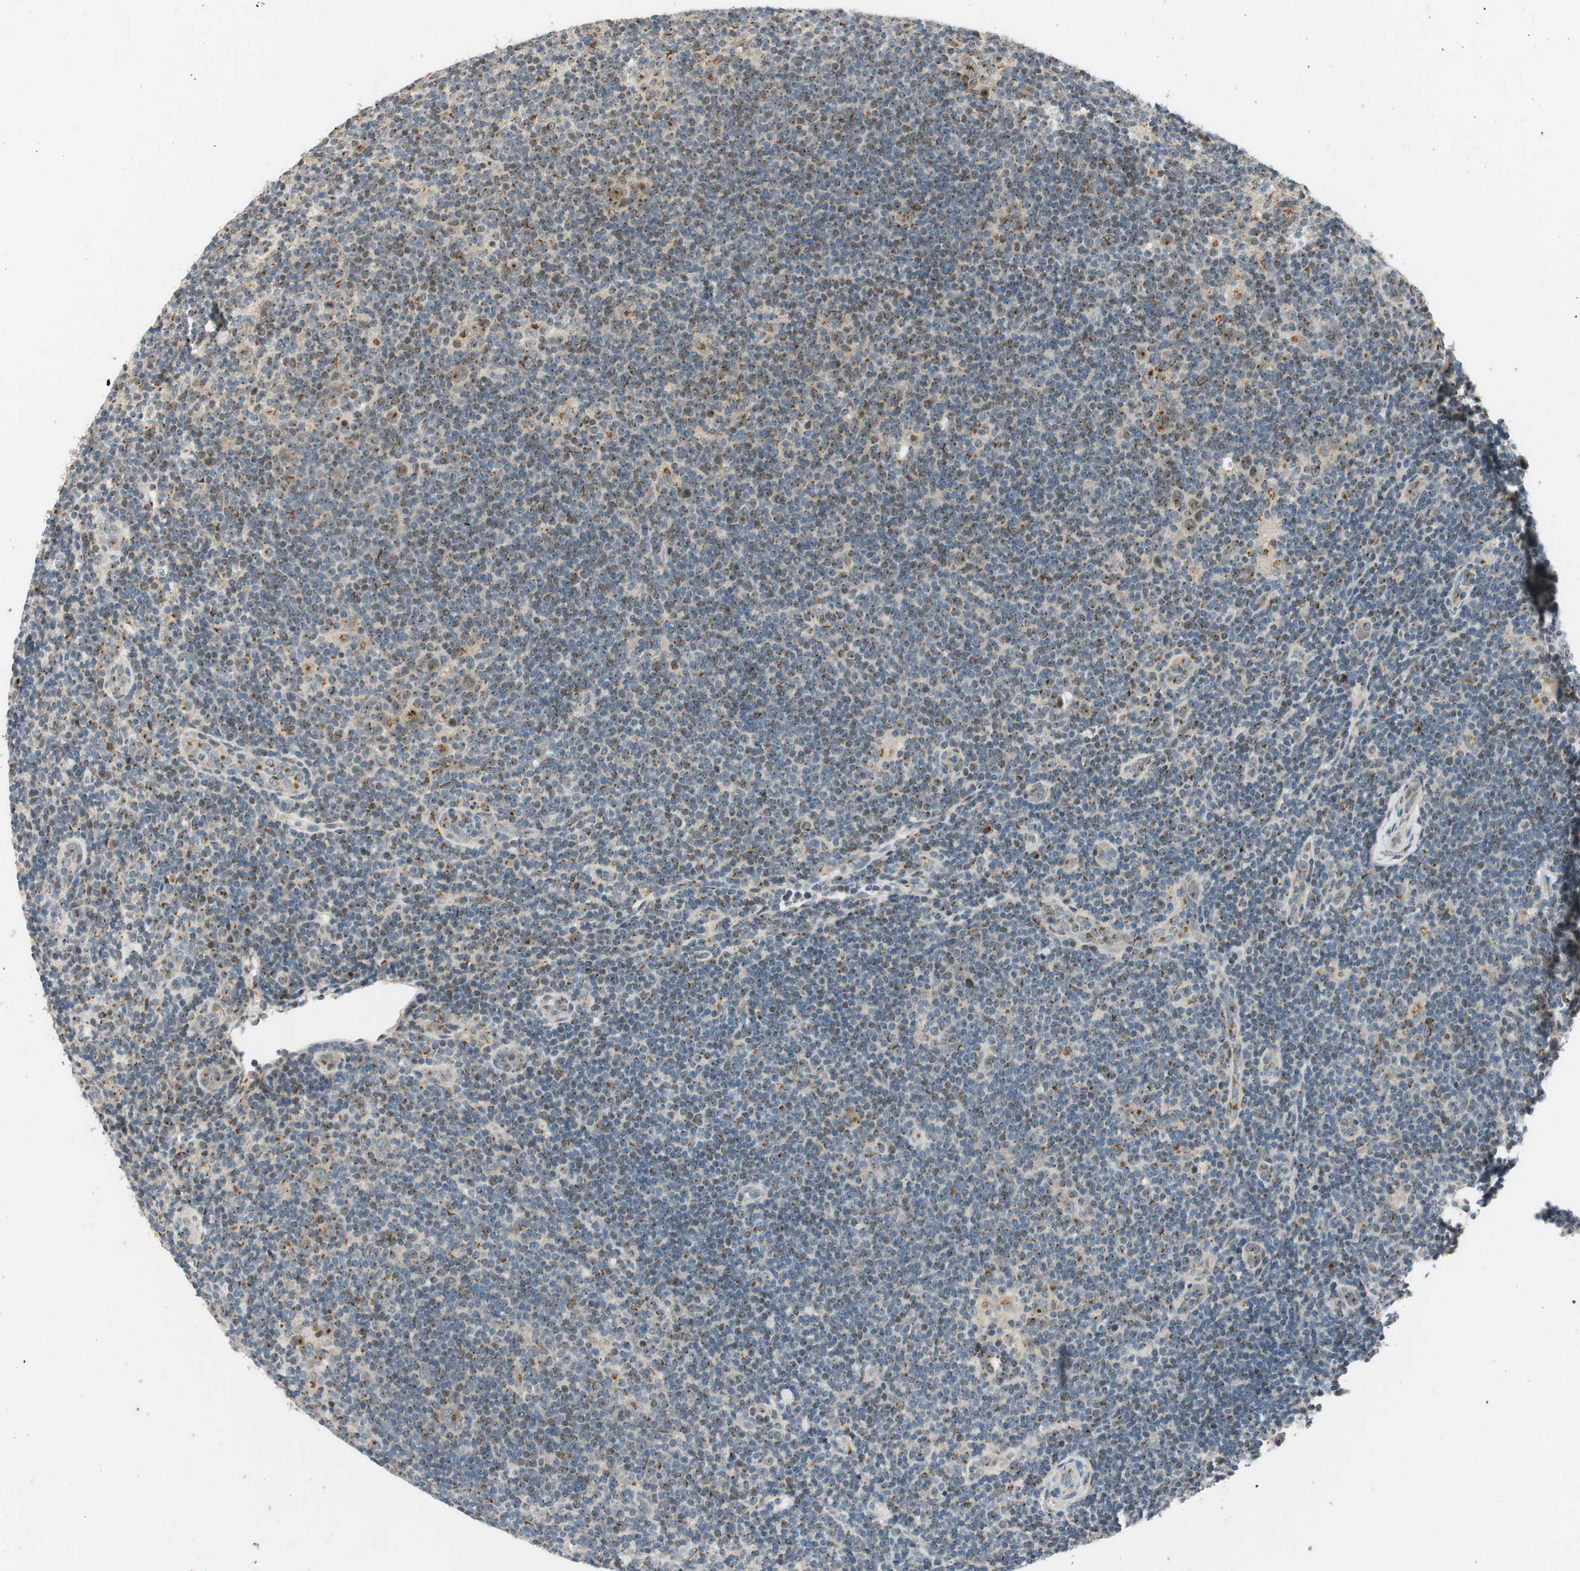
{"staining": {"intensity": "negative", "quantity": "none", "location": "none"}, "tissue": "lymphoma", "cell_type": "Tumor cells", "image_type": "cancer", "snomed": [{"axis": "morphology", "description": "Hodgkin's disease, NOS"}, {"axis": "topography", "description": "Lymph node"}], "caption": "Protein analysis of lymphoma exhibits no significant expression in tumor cells. Nuclei are stained in blue.", "gene": "NEO1", "patient": {"sex": "female", "age": 57}}